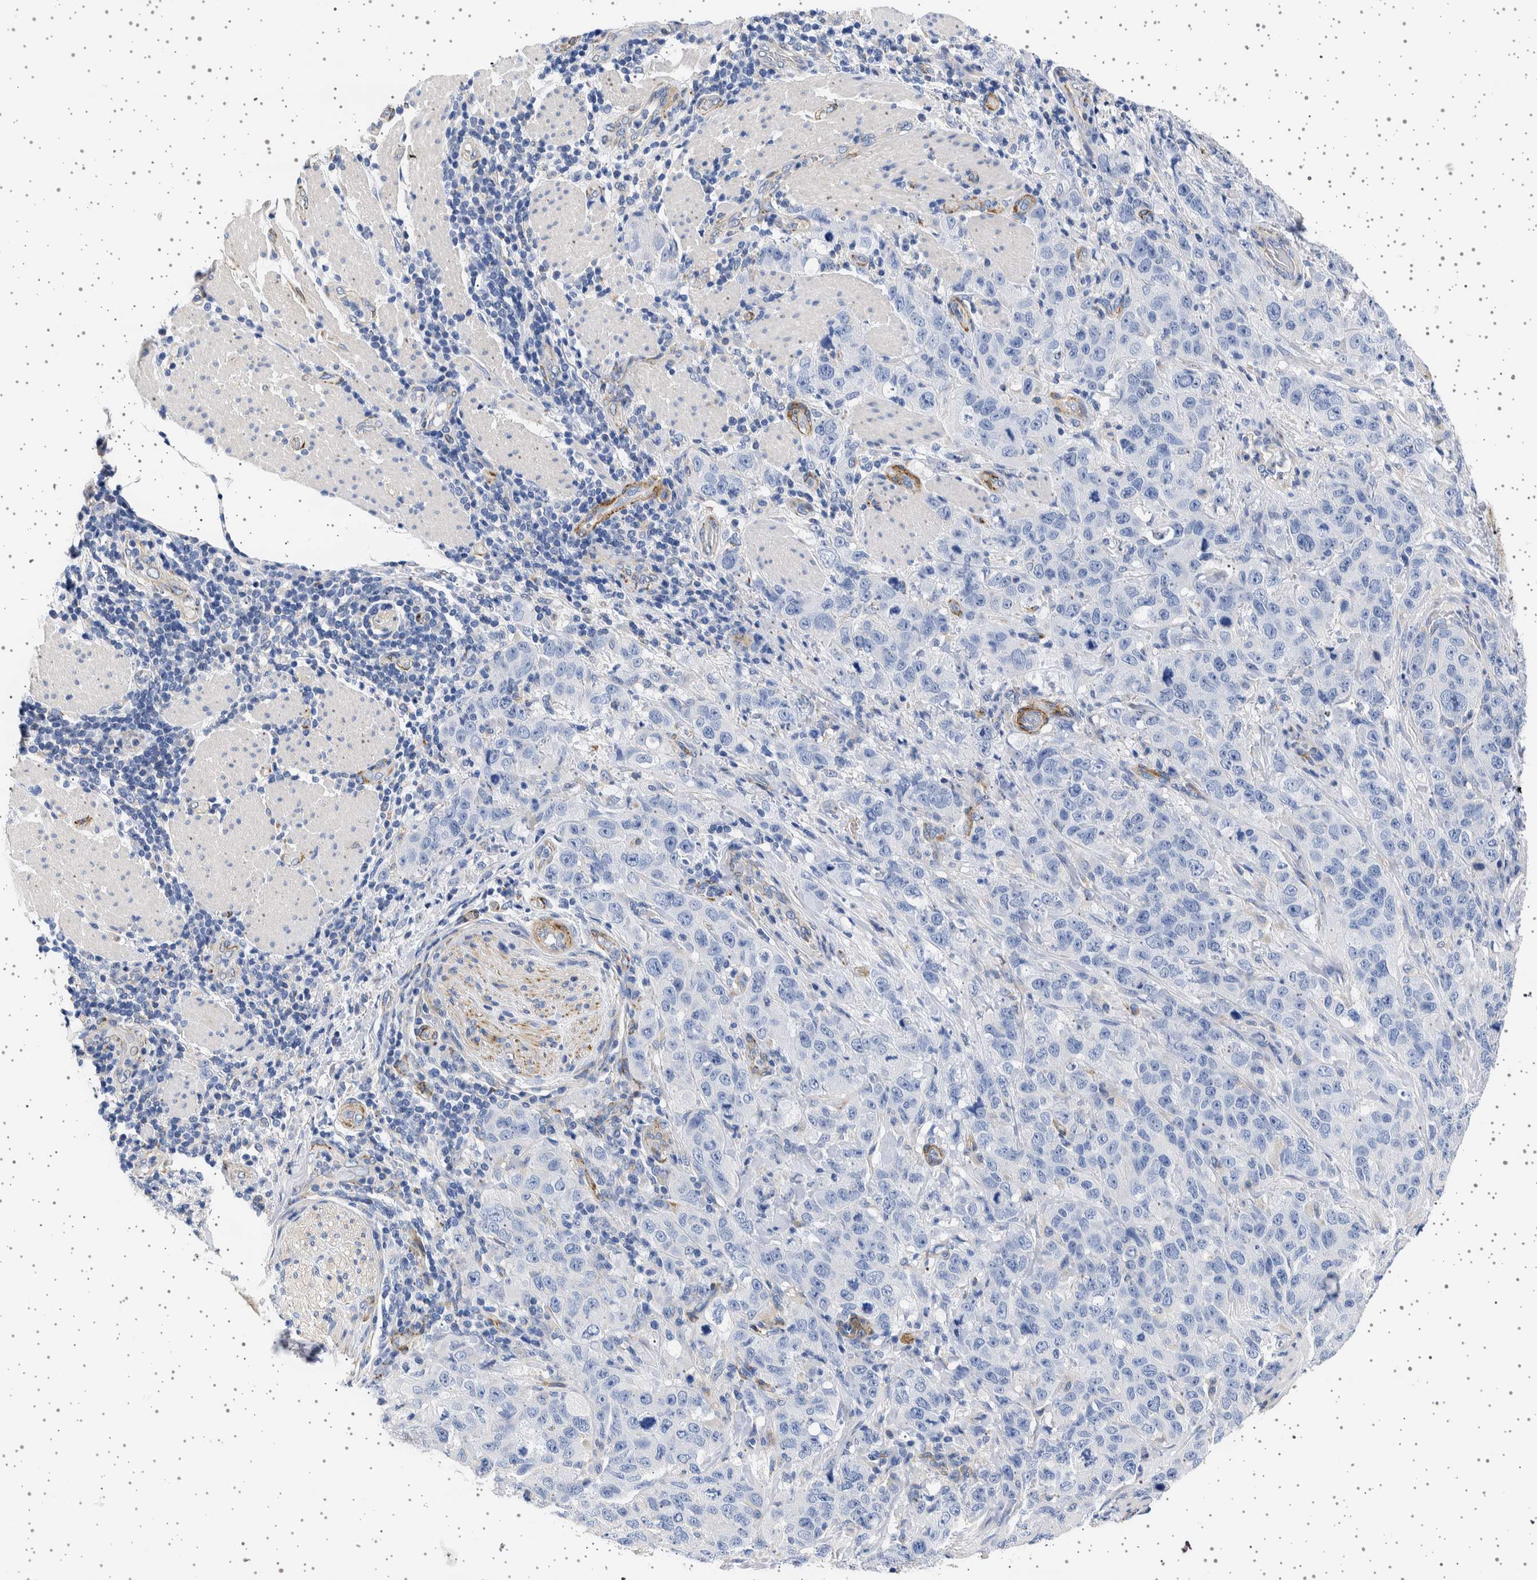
{"staining": {"intensity": "negative", "quantity": "none", "location": "none"}, "tissue": "stomach cancer", "cell_type": "Tumor cells", "image_type": "cancer", "snomed": [{"axis": "morphology", "description": "Adenocarcinoma, NOS"}, {"axis": "topography", "description": "Stomach"}], "caption": "Immunohistochemistry (IHC) photomicrograph of neoplastic tissue: human stomach adenocarcinoma stained with DAB demonstrates no significant protein positivity in tumor cells. Brightfield microscopy of immunohistochemistry stained with DAB (3,3'-diaminobenzidine) (brown) and hematoxylin (blue), captured at high magnification.", "gene": "SEPTIN4", "patient": {"sex": "male", "age": 48}}